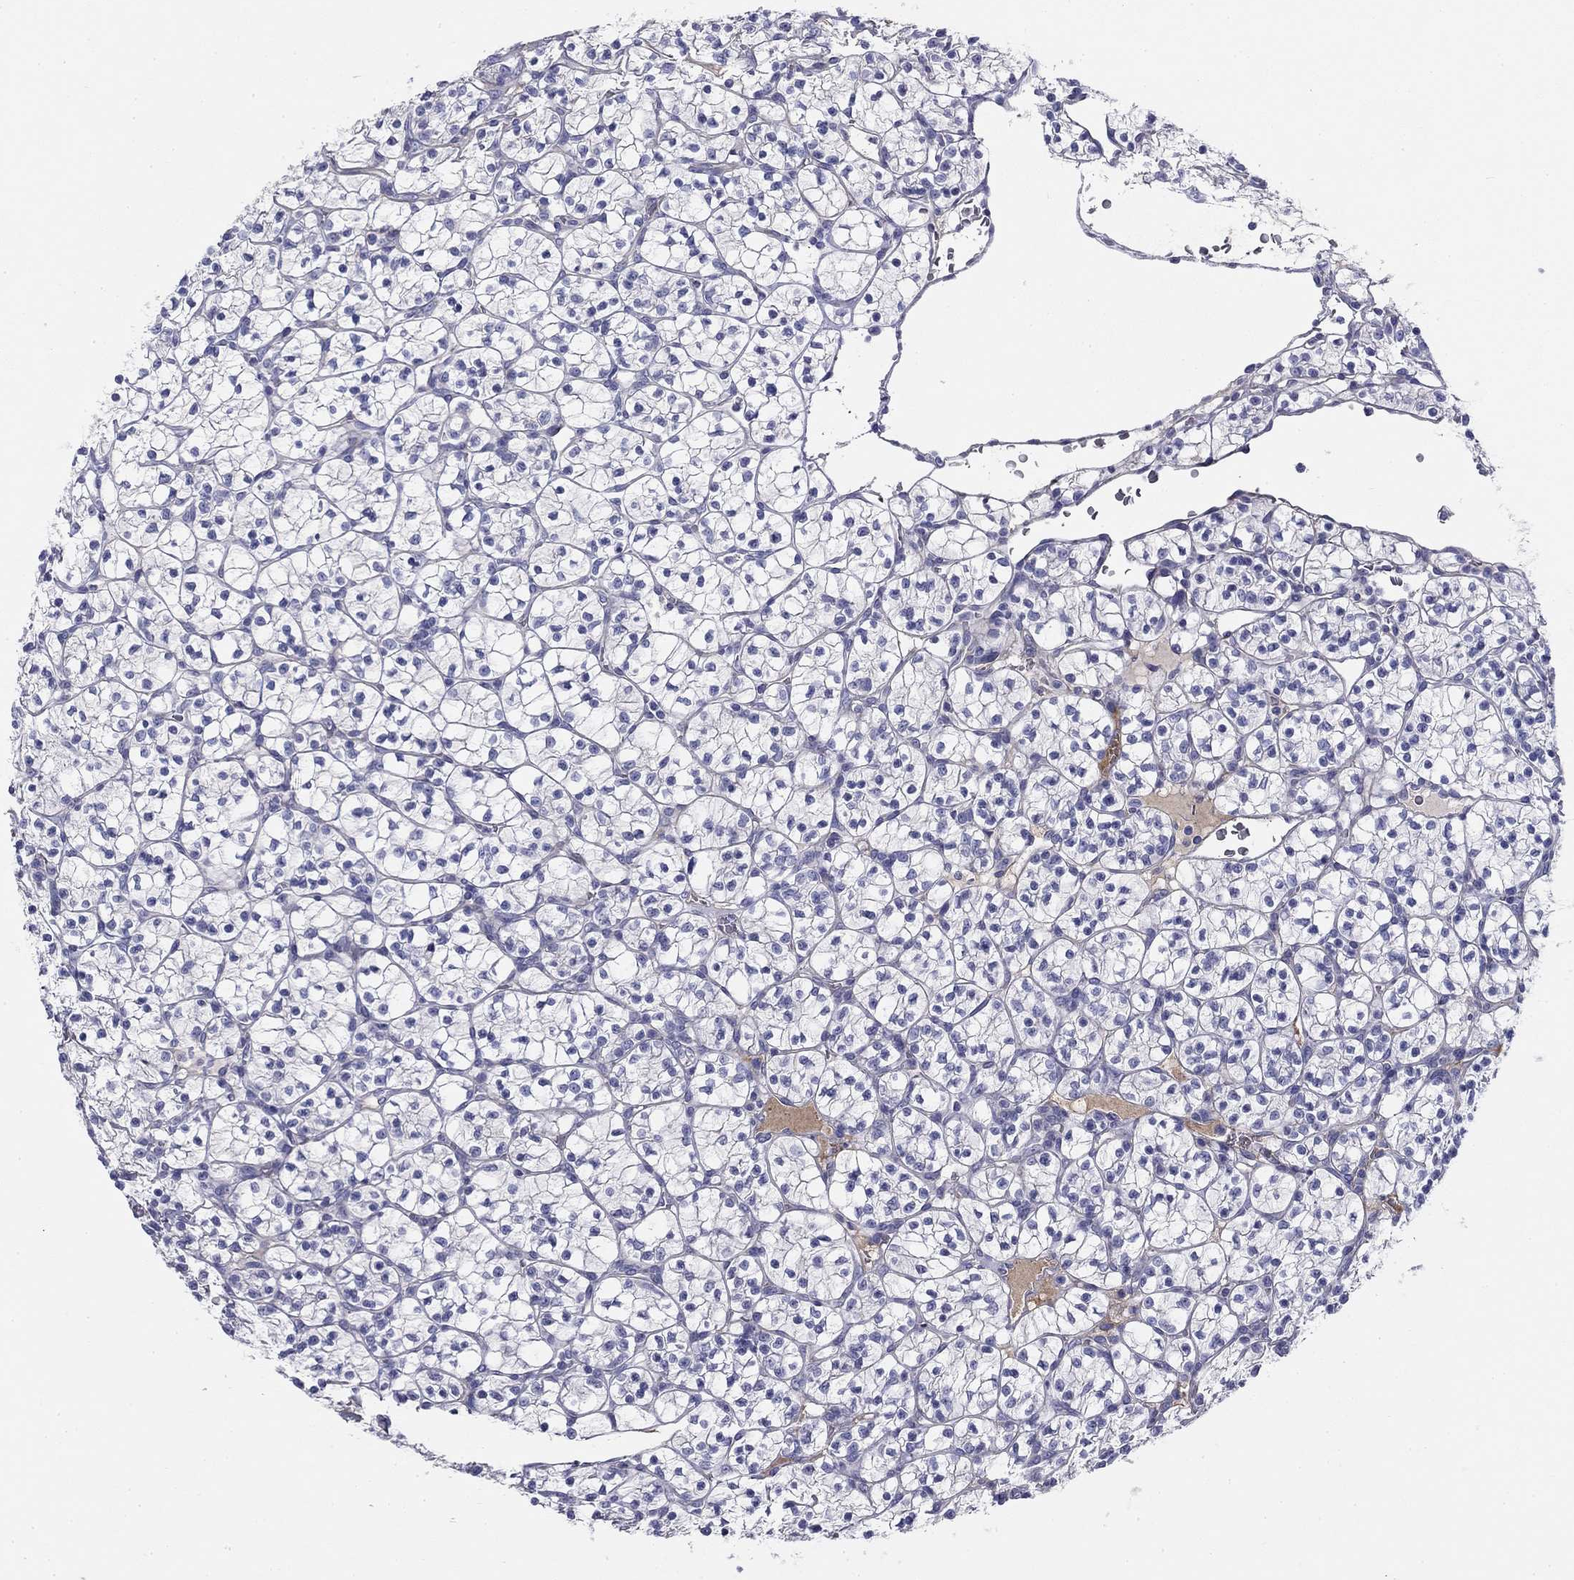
{"staining": {"intensity": "negative", "quantity": "none", "location": "none"}, "tissue": "renal cancer", "cell_type": "Tumor cells", "image_type": "cancer", "snomed": [{"axis": "morphology", "description": "Adenocarcinoma, NOS"}, {"axis": "topography", "description": "Kidney"}], "caption": "This image is of renal cancer stained with immunohistochemistry (IHC) to label a protein in brown with the nuclei are counter-stained blue. There is no positivity in tumor cells.", "gene": "CPLX4", "patient": {"sex": "female", "age": 89}}